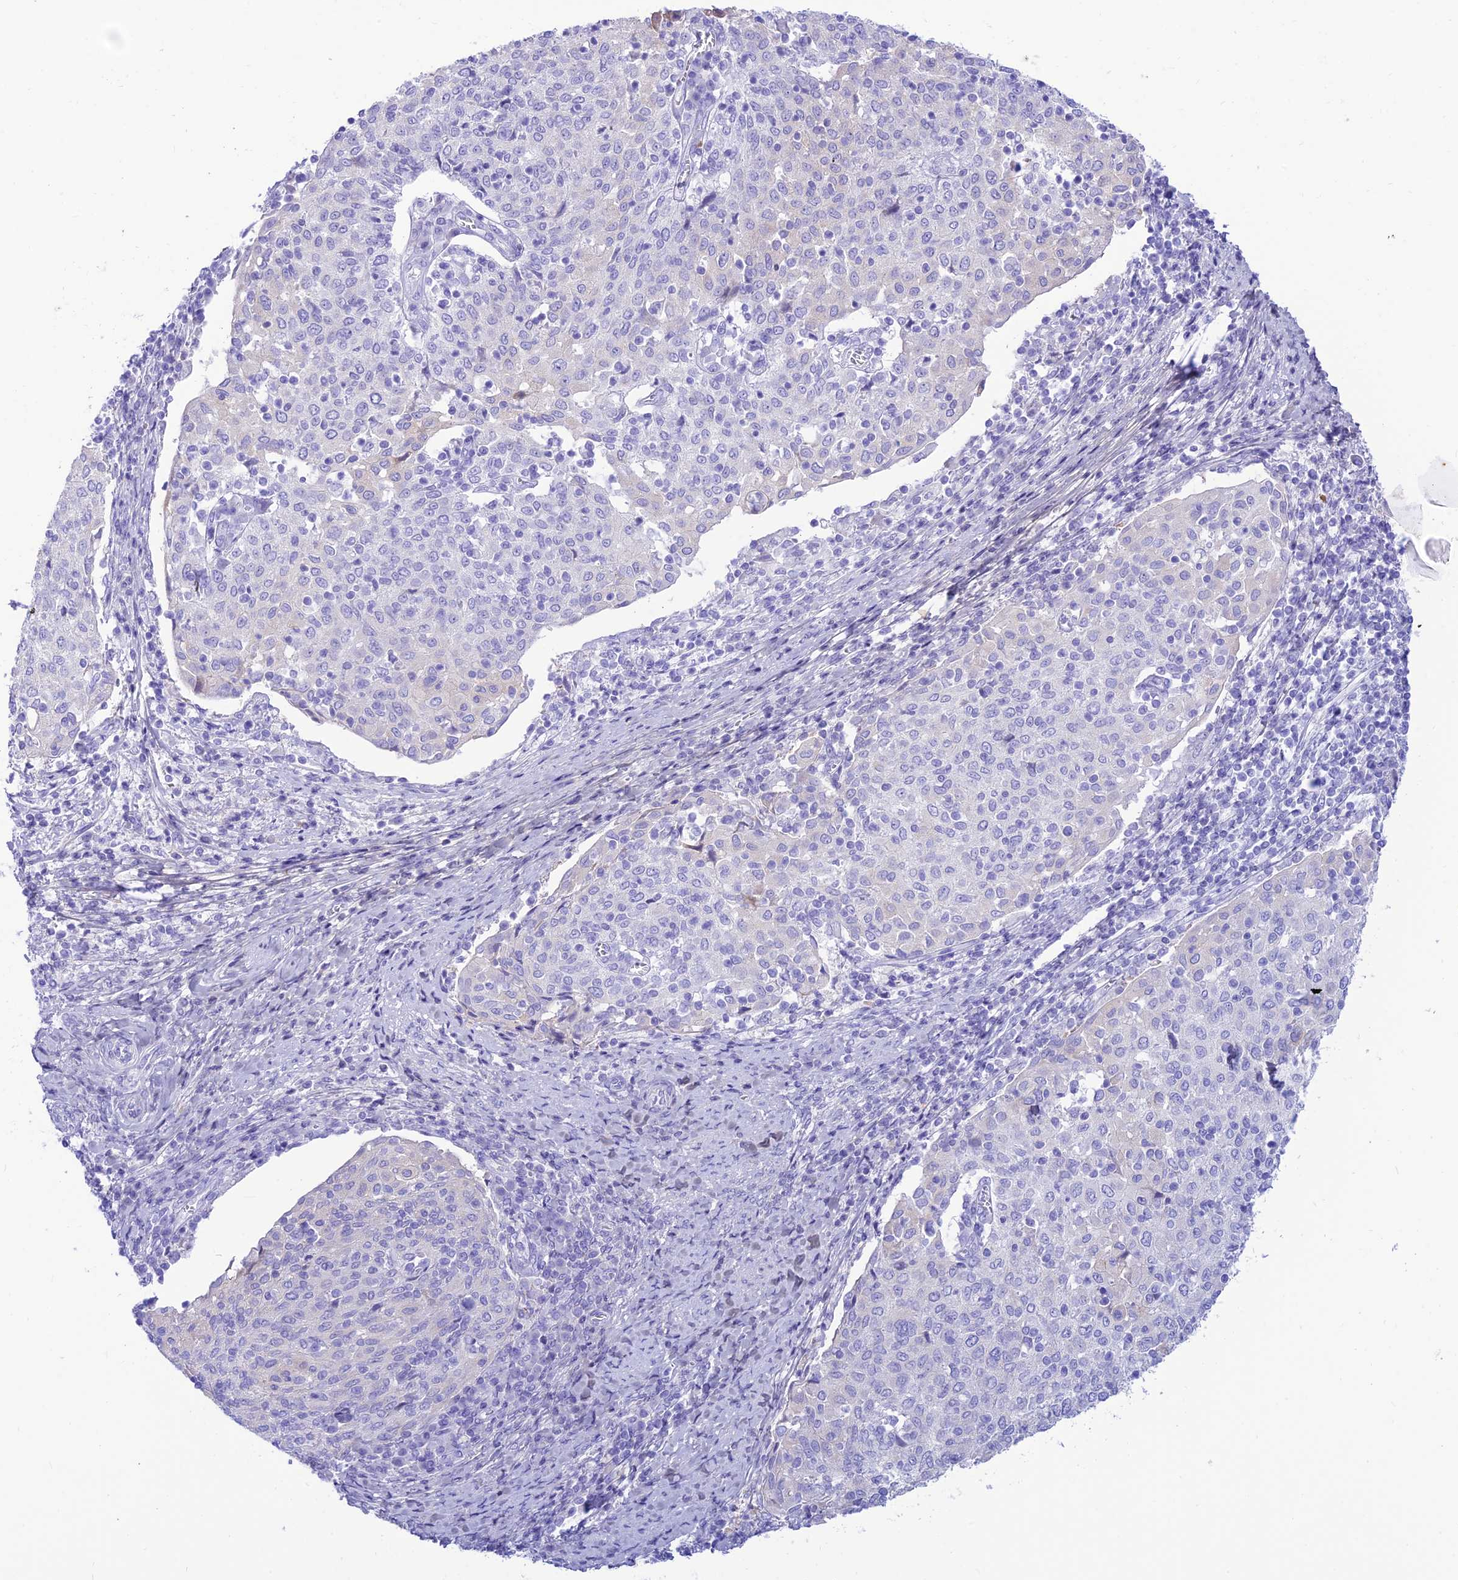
{"staining": {"intensity": "negative", "quantity": "none", "location": "none"}, "tissue": "cervical cancer", "cell_type": "Tumor cells", "image_type": "cancer", "snomed": [{"axis": "morphology", "description": "Squamous cell carcinoma, NOS"}, {"axis": "topography", "description": "Cervix"}], "caption": "Immunohistochemistry (IHC) image of cervical squamous cell carcinoma stained for a protein (brown), which displays no positivity in tumor cells.", "gene": "PRNP", "patient": {"sex": "female", "age": 52}}